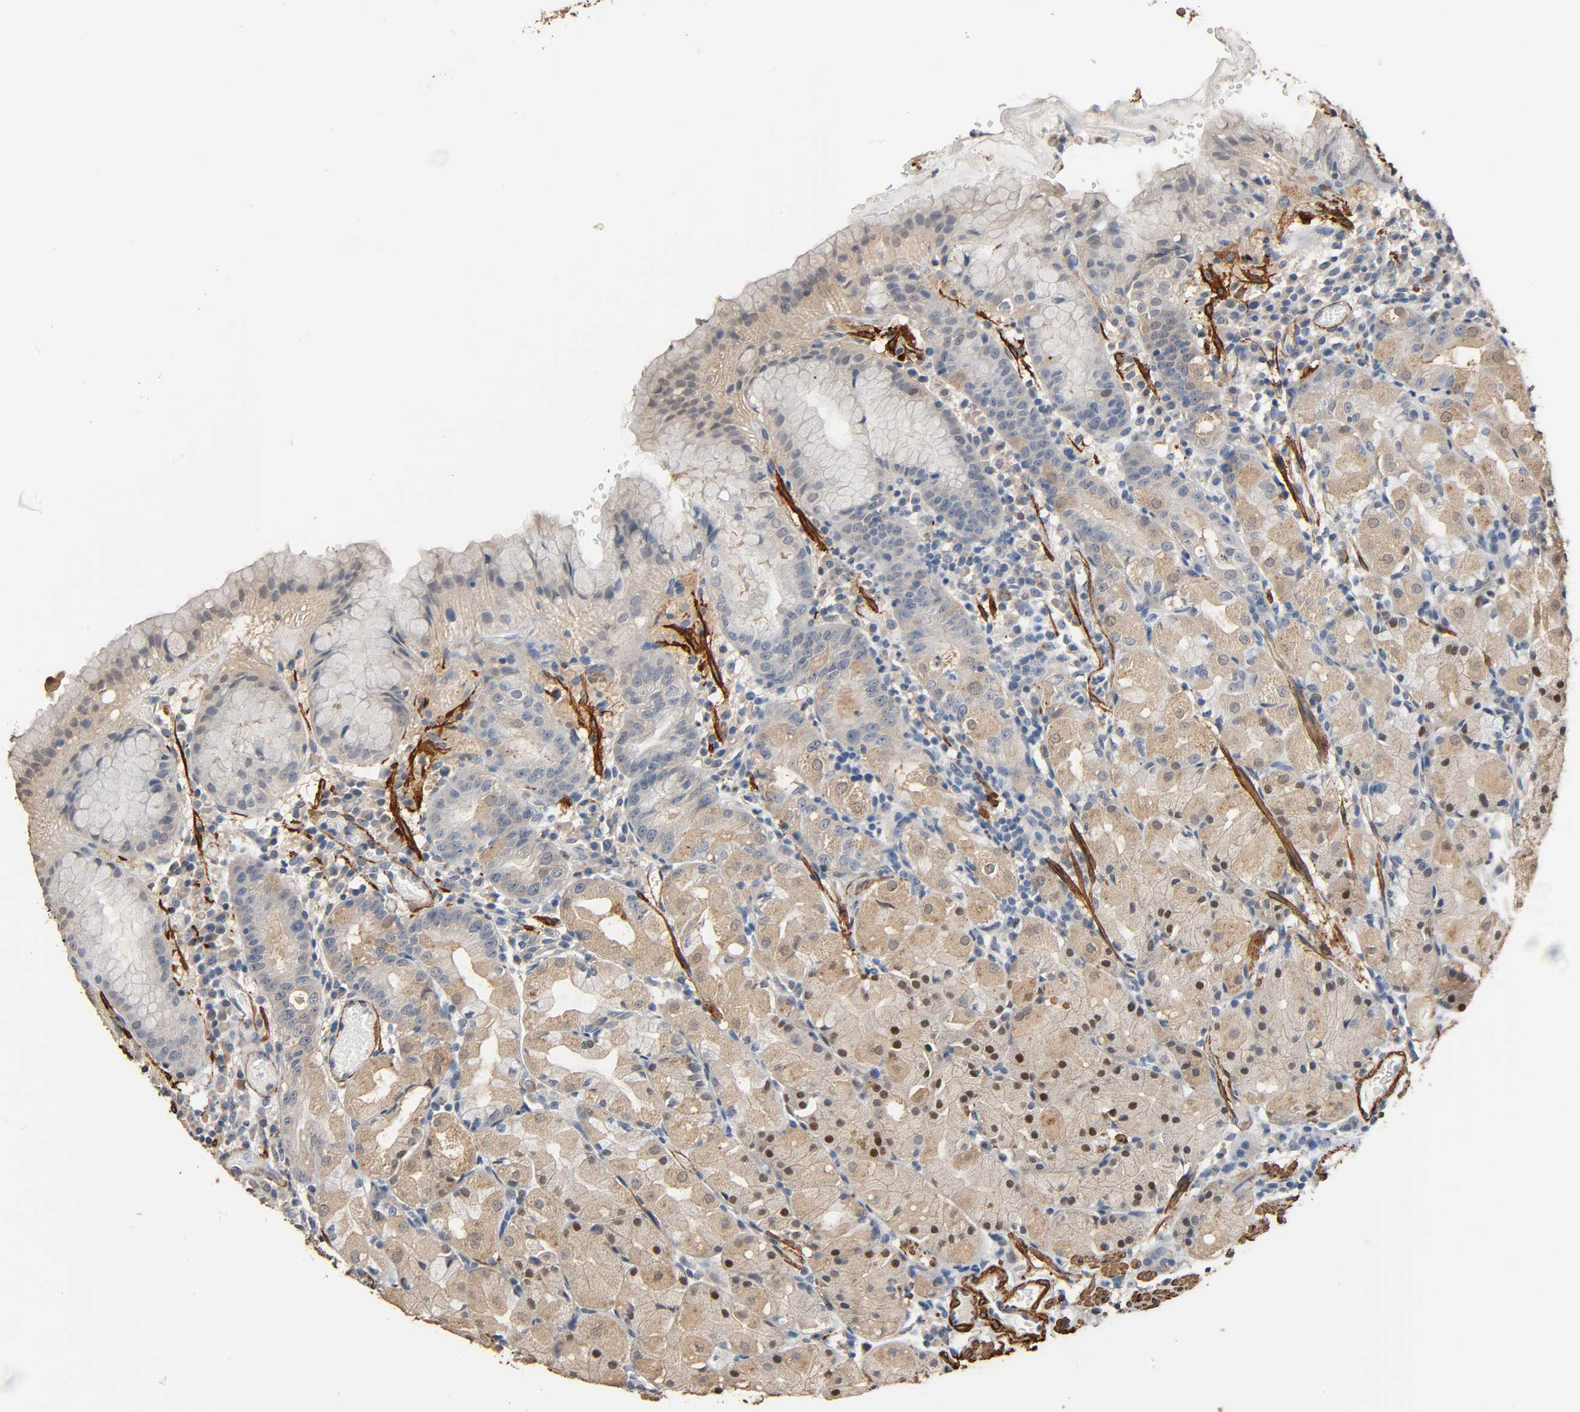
{"staining": {"intensity": "moderate", "quantity": ">75%", "location": "cytoplasmic/membranous,nuclear"}, "tissue": "stomach", "cell_type": "Glandular cells", "image_type": "normal", "snomed": [{"axis": "morphology", "description": "Normal tissue, NOS"}, {"axis": "topography", "description": "Stomach"}, {"axis": "topography", "description": "Stomach, lower"}], "caption": "This photomicrograph exhibits immunohistochemistry staining of benign stomach, with medium moderate cytoplasmic/membranous,nuclear staining in approximately >75% of glandular cells.", "gene": "GSTA1", "patient": {"sex": "female", "age": 75}}